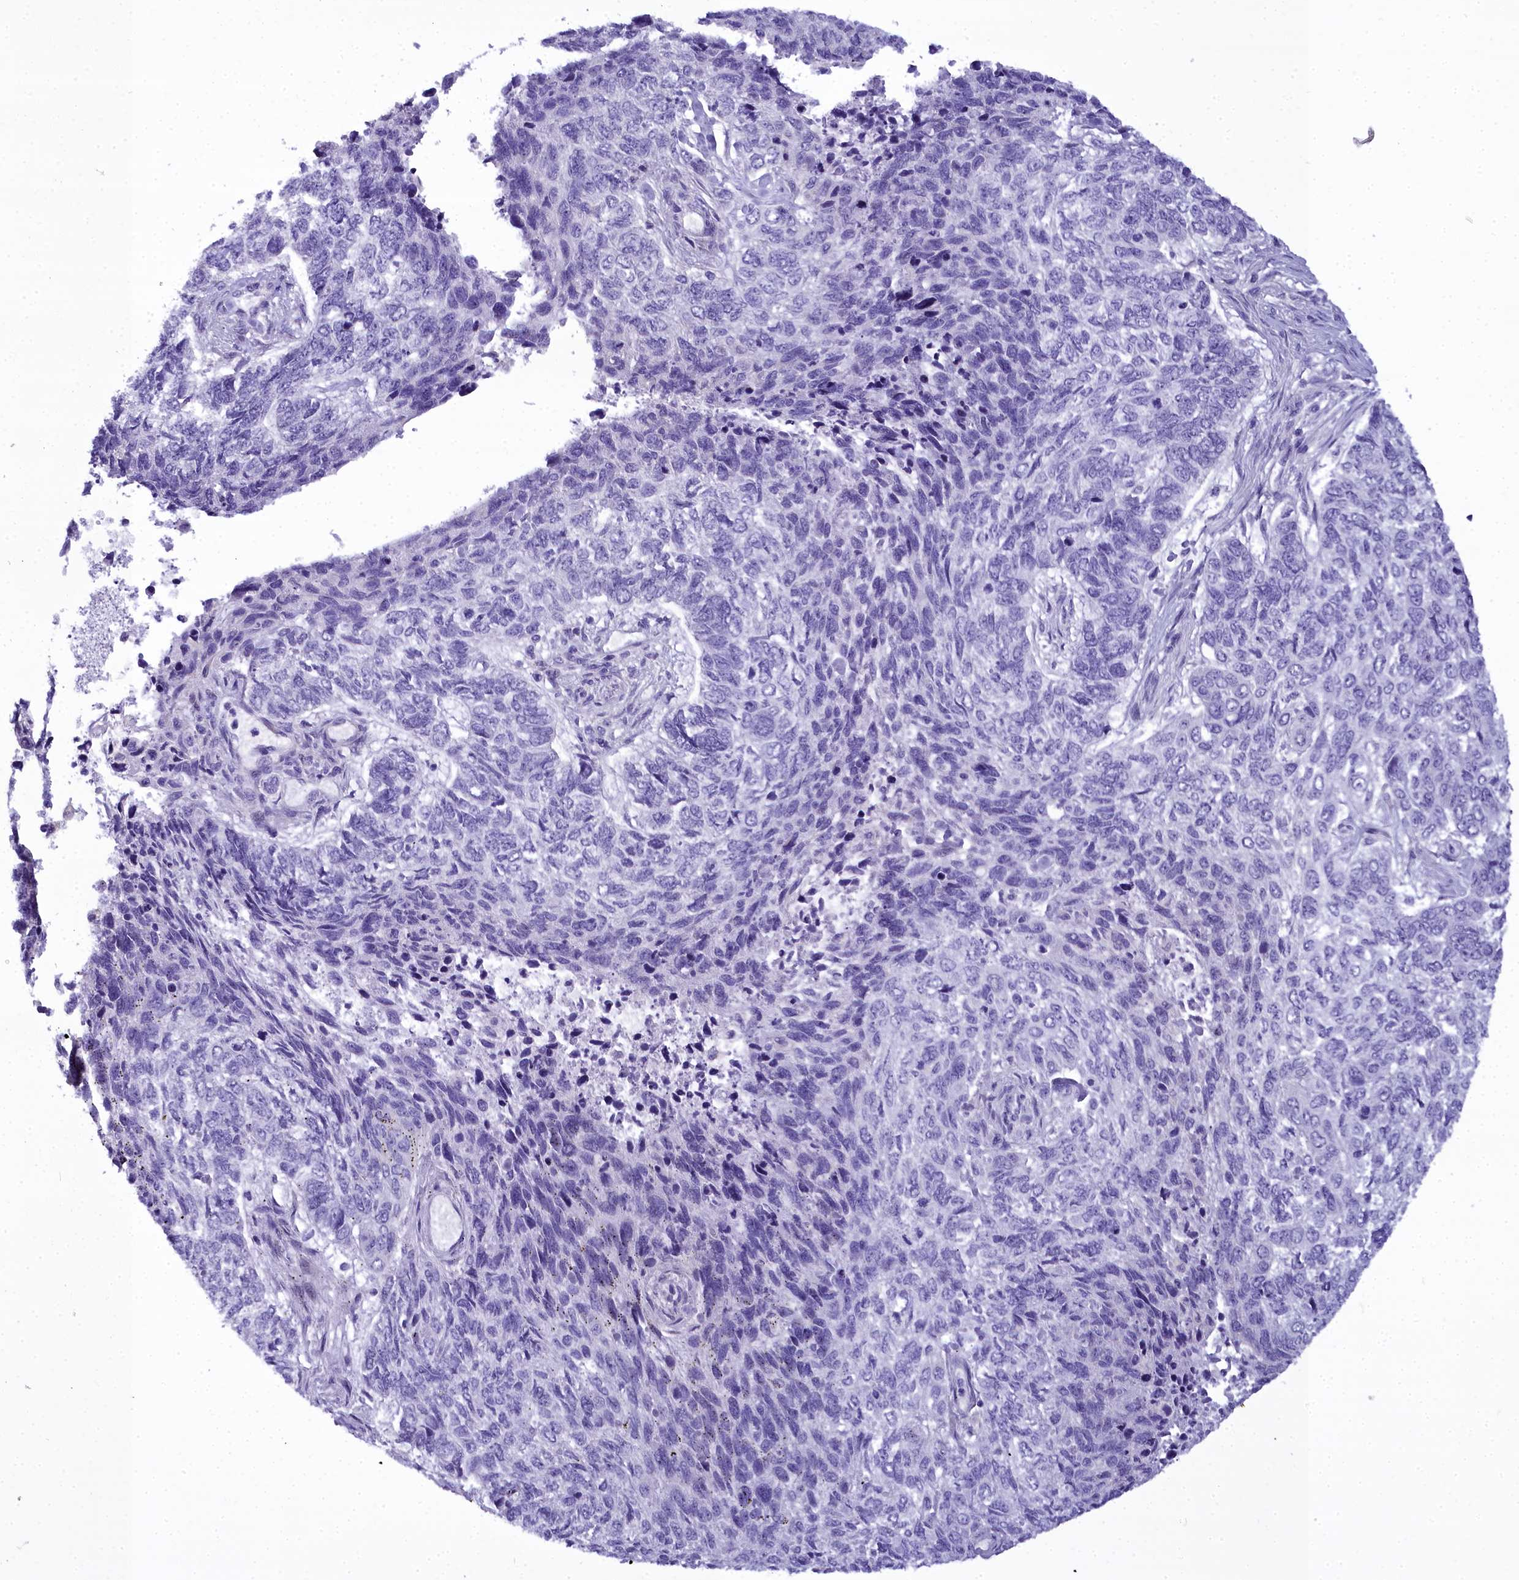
{"staining": {"intensity": "negative", "quantity": "none", "location": "none"}, "tissue": "skin cancer", "cell_type": "Tumor cells", "image_type": "cancer", "snomed": [{"axis": "morphology", "description": "Basal cell carcinoma"}, {"axis": "topography", "description": "Skin"}], "caption": "The IHC image has no significant positivity in tumor cells of skin cancer (basal cell carcinoma) tissue.", "gene": "TIMM22", "patient": {"sex": "female", "age": 65}}